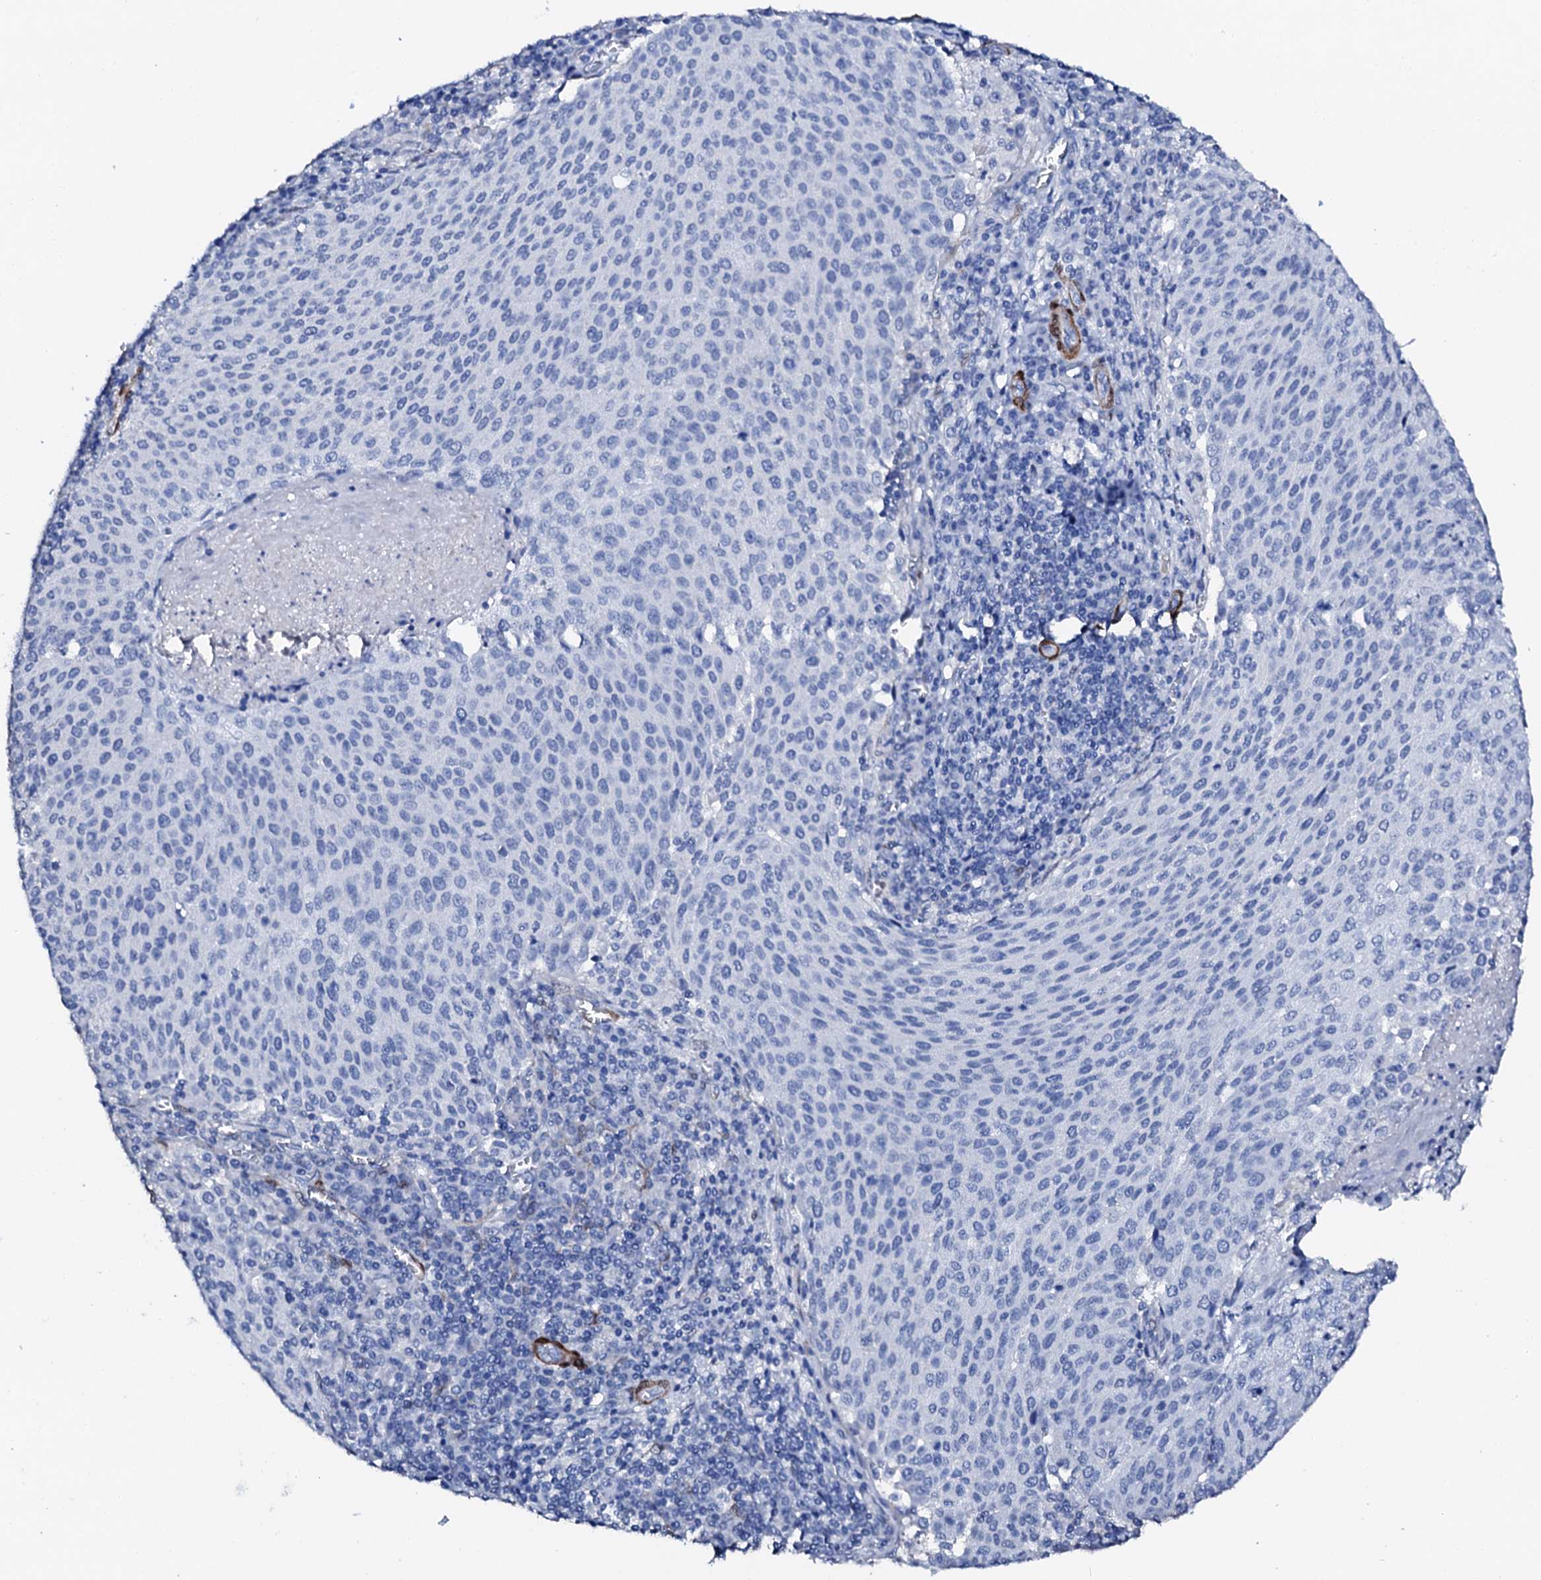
{"staining": {"intensity": "negative", "quantity": "none", "location": "none"}, "tissue": "cervical cancer", "cell_type": "Tumor cells", "image_type": "cancer", "snomed": [{"axis": "morphology", "description": "Squamous cell carcinoma, NOS"}, {"axis": "topography", "description": "Cervix"}], "caption": "Image shows no significant protein staining in tumor cells of cervical cancer.", "gene": "NRIP2", "patient": {"sex": "female", "age": 46}}